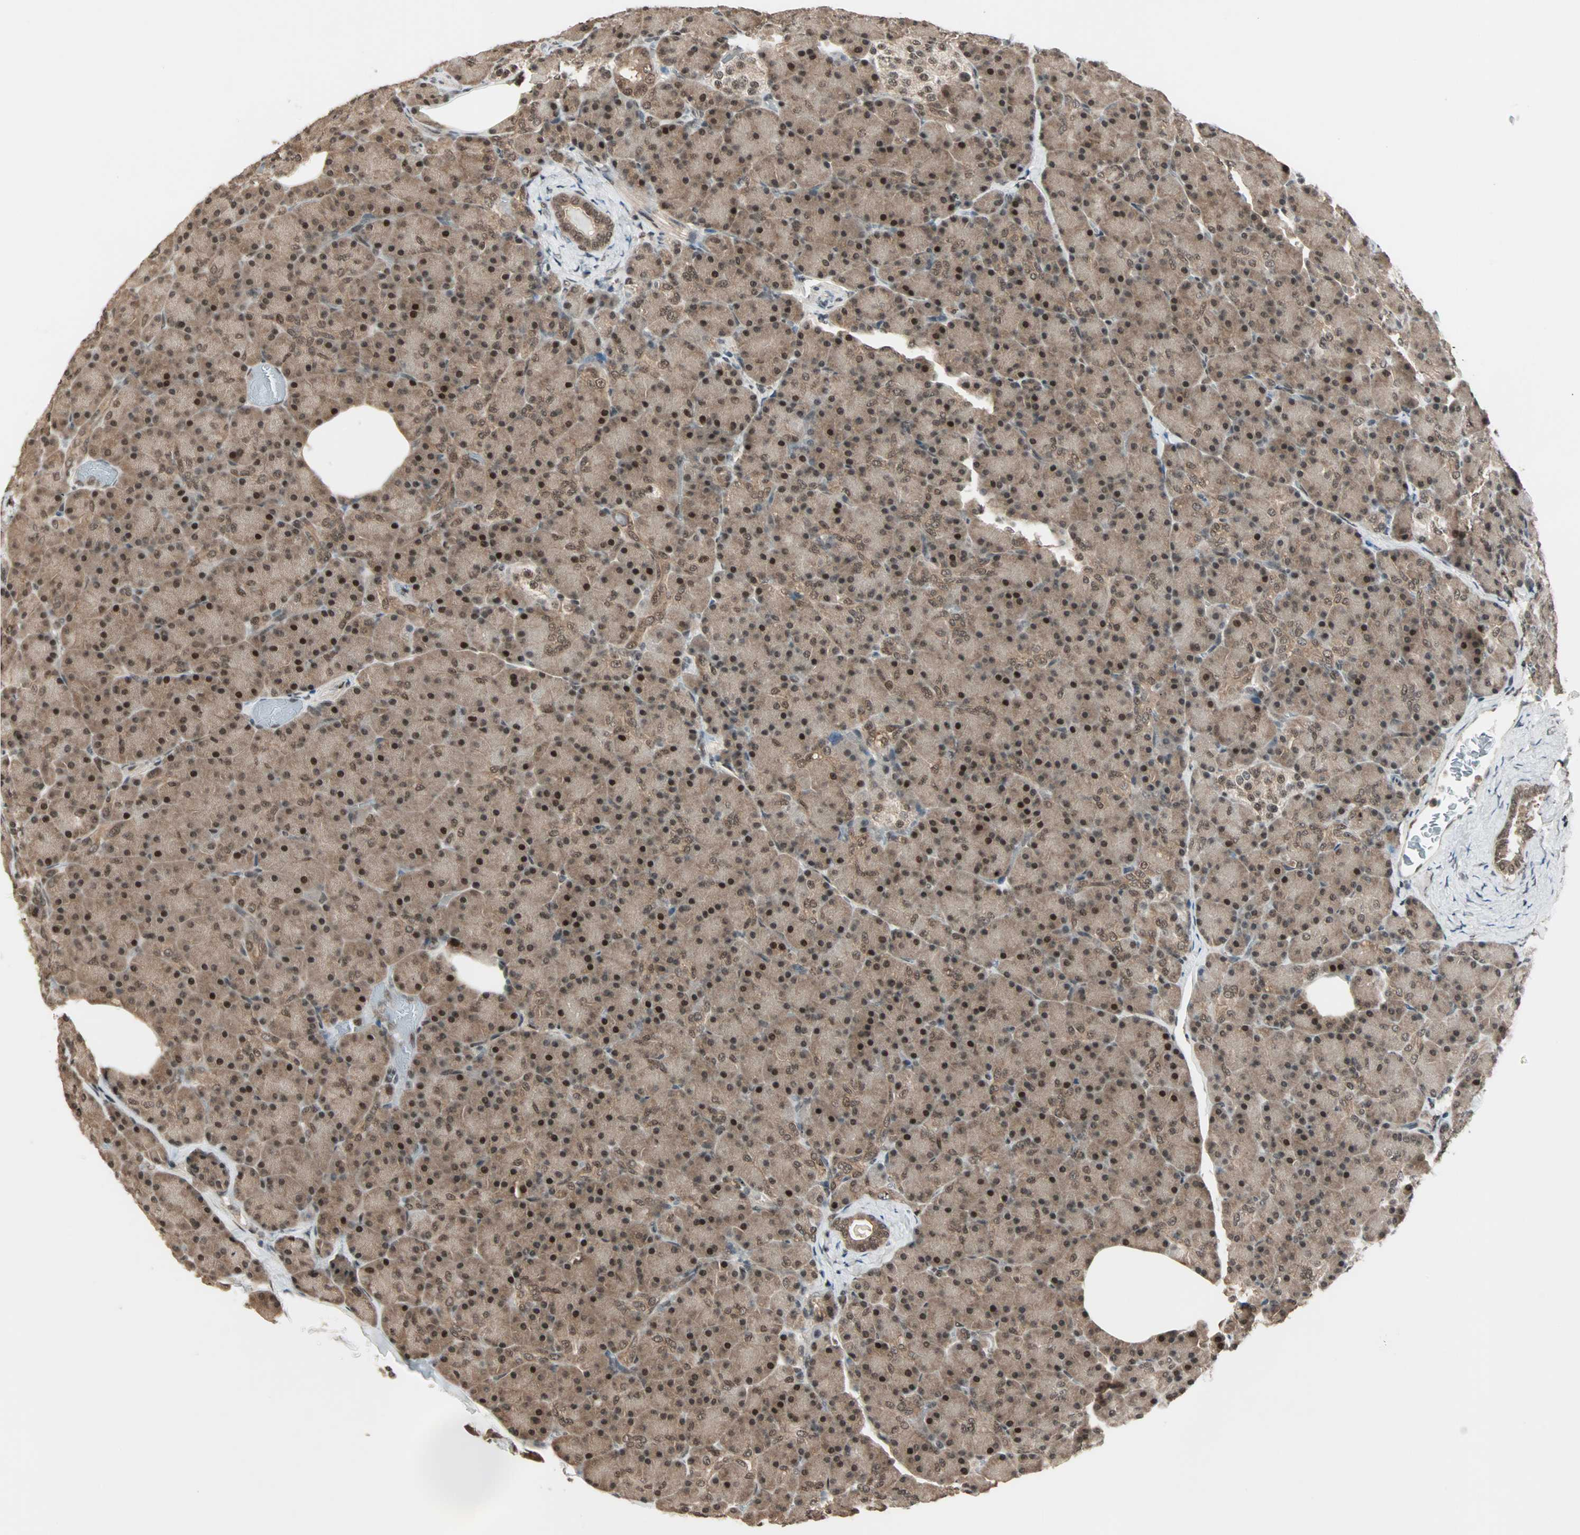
{"staining": {"intensity": "strong", "quantity": ">75%", "location": "cytoplasmic/membranous,nuclear"}, "tissue": "pancreas", "cell_type": "Exocrine glandular cells", "image_type": "normal", "snomed": [{"axis": "morphology", "description": "Normal tissue, NOS"}, {"axis": "topography", "description": "Pancreas"}], "caption": "Immunohistochemistry (IHC) micrograph of unremarkable human pancreas stained for a protein (brown), which displays high levels of strong cytoplasmic/membranous,nuclear expression in approximately >75% of exocrine glandular cells.", "gene": "ZNF44", "patient": {"sex": "female", "age": 43}}